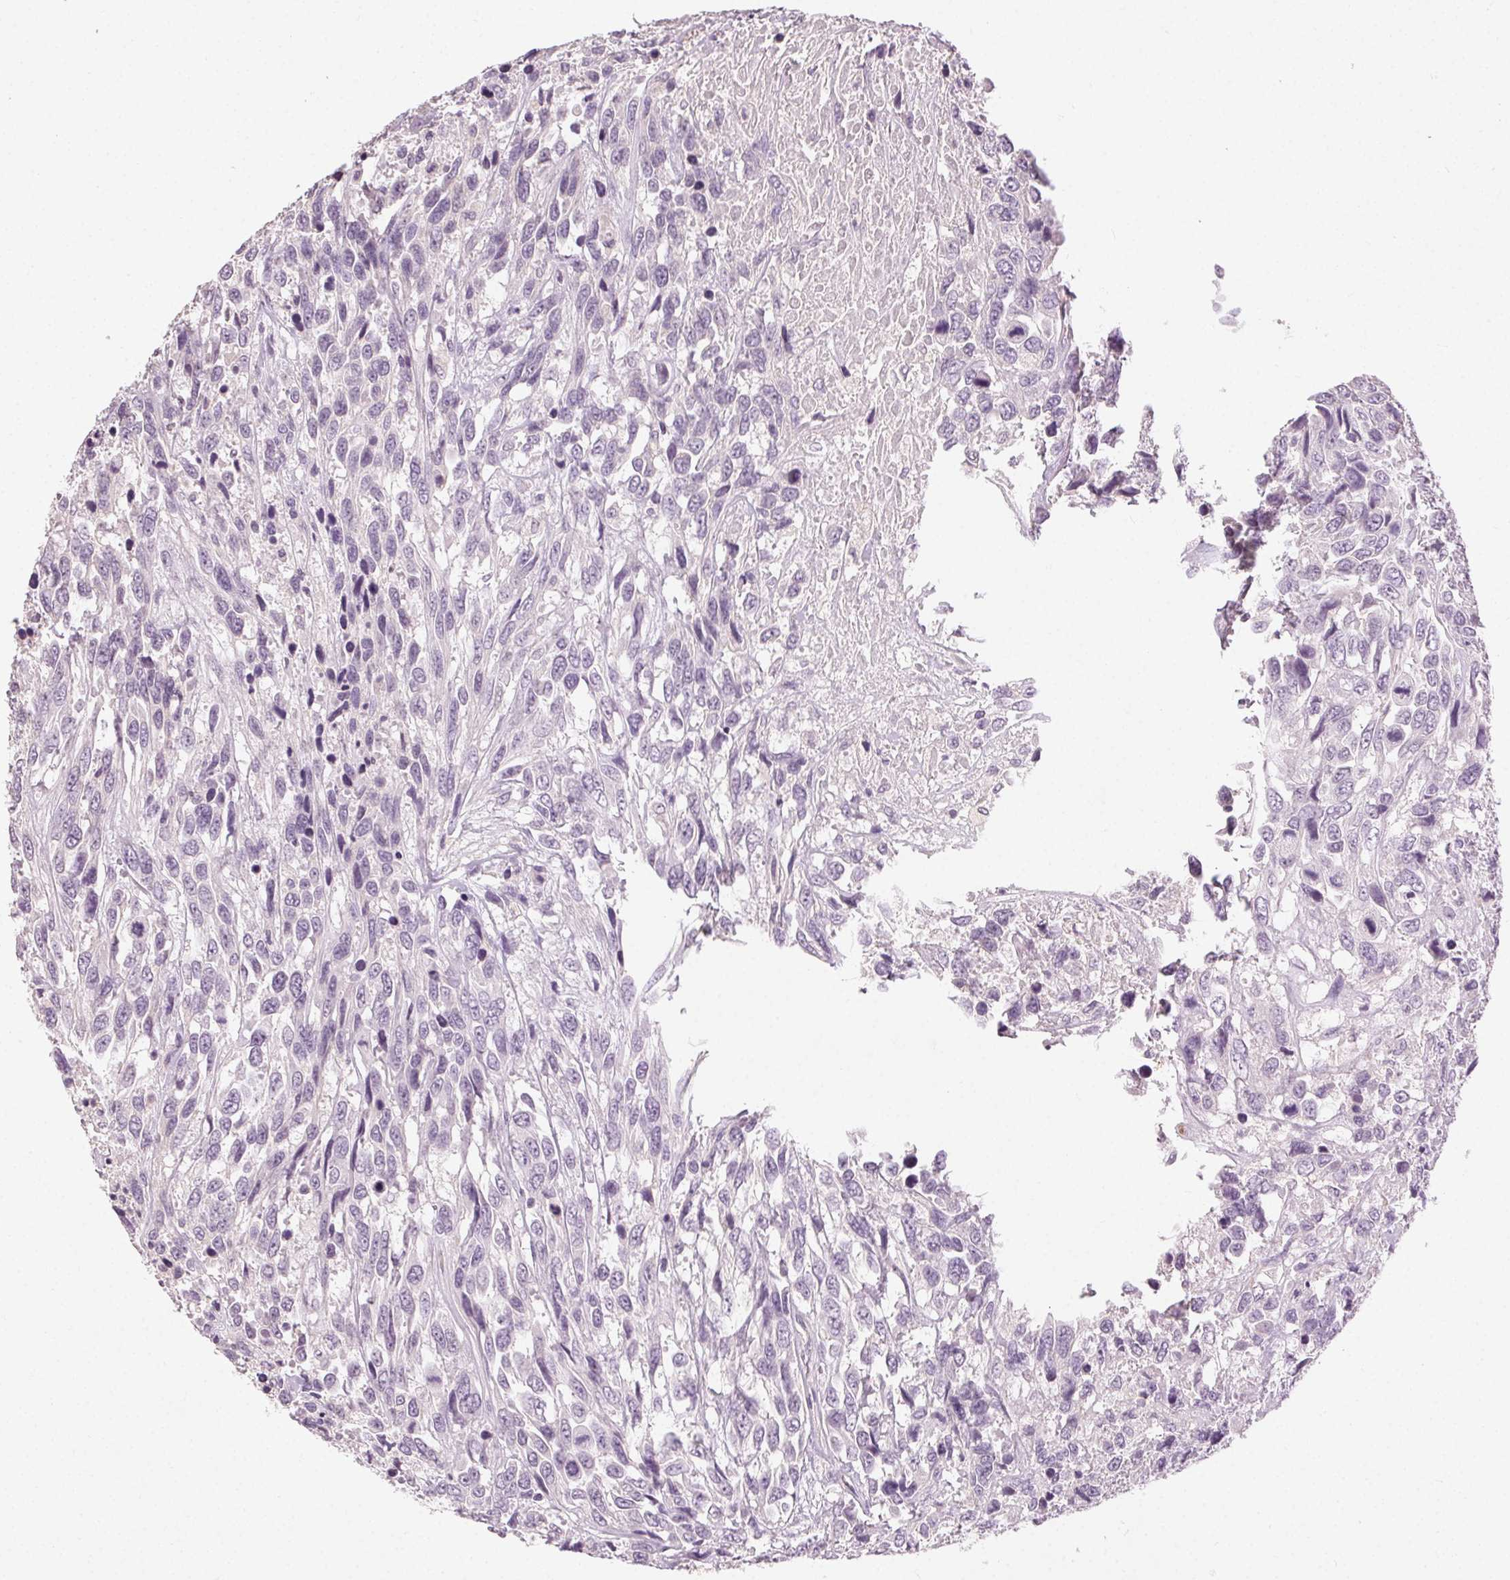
{"staining": {"intensity": "negative", "quantity": "none", "location": "none"}, "tissue": "urothelial cancer", "cell_type": "Tumor cells", "image_type": "cancer", "snomed": [{"axis": "morphology", "description": "Urothelial carcinoma, High grade"}, {"axis": "topography", "description": "Urinary bladder"}], "caption": "The photomicrograph exhibits no significant expression in tumor cells of urothelial cancer.", "gene": "CLTRN", "patient": {"sex": "female", "age": 70}}